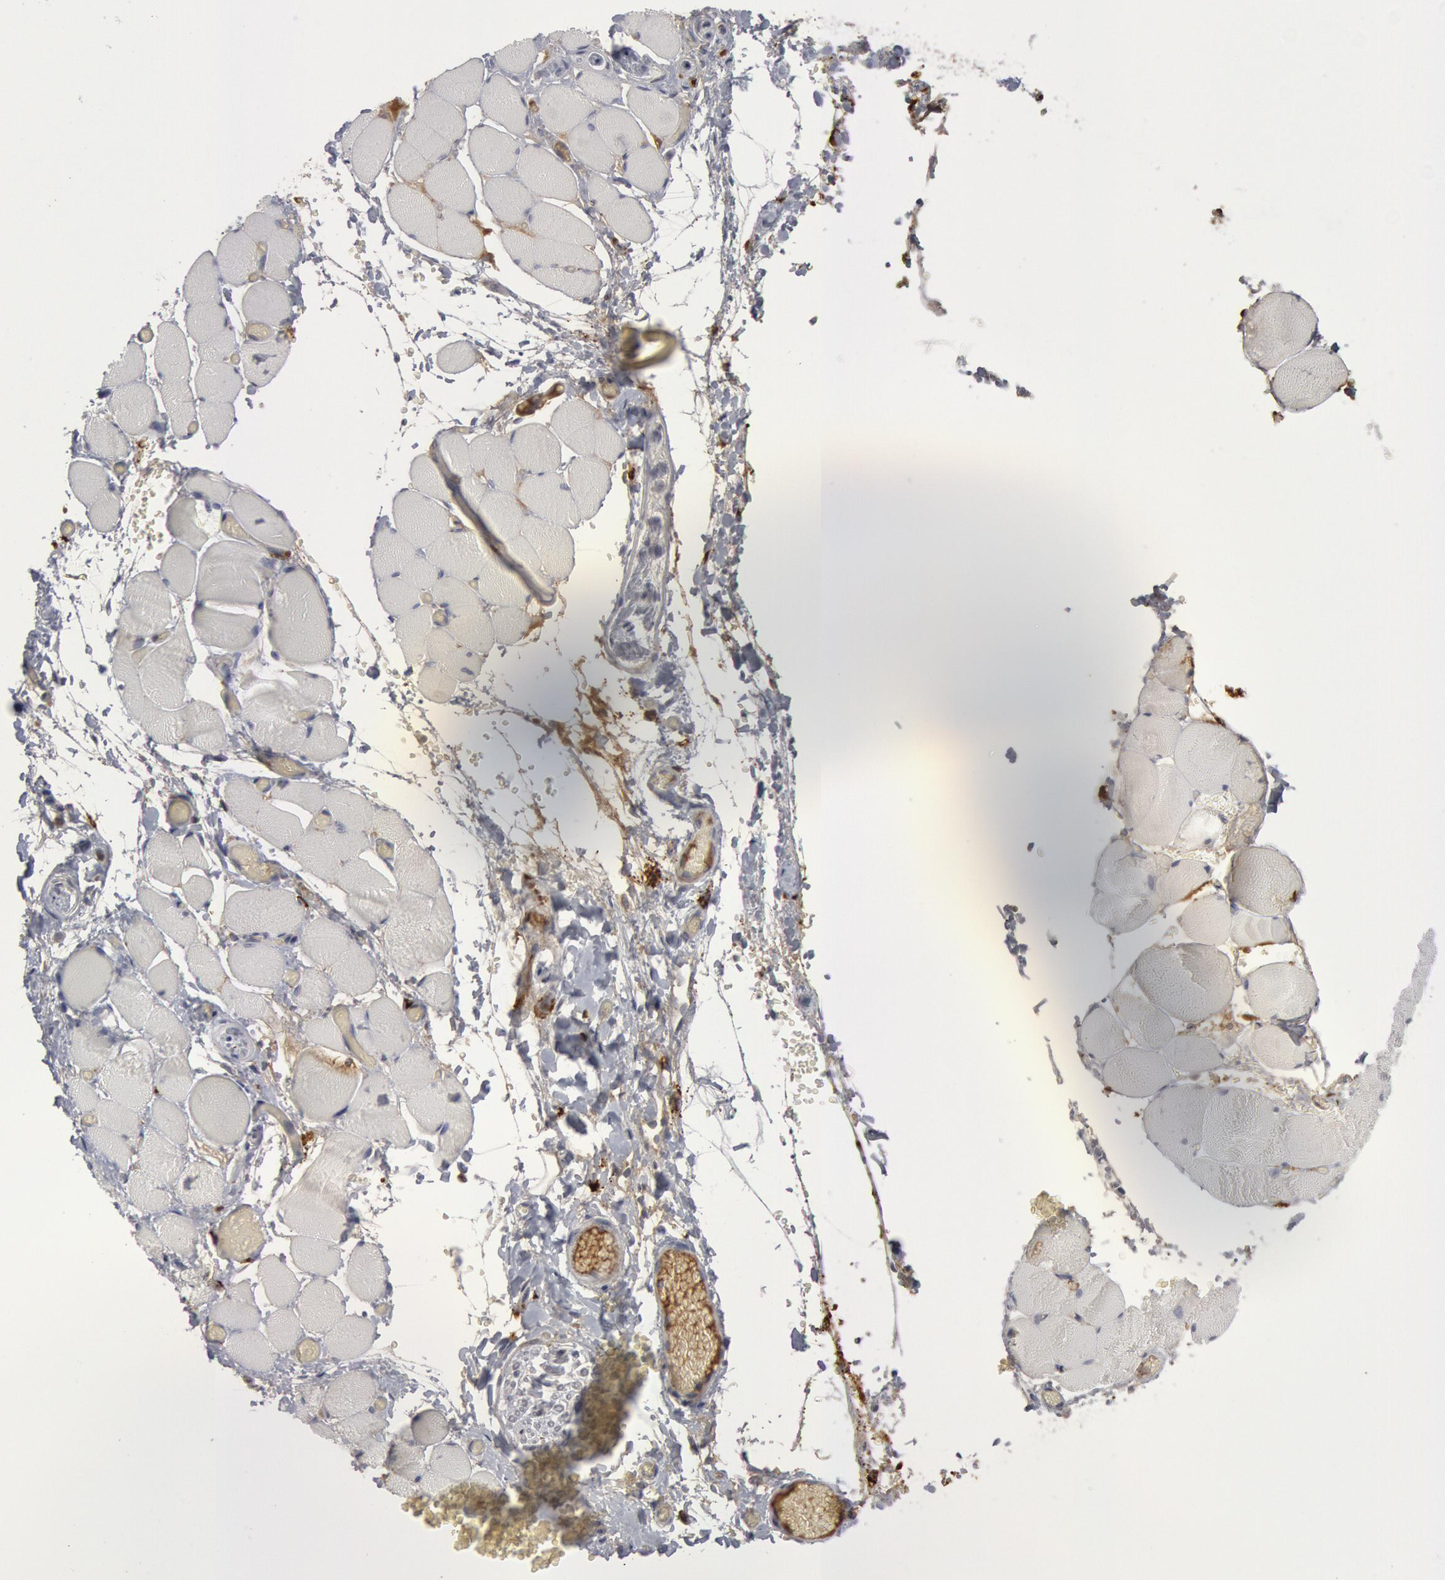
{"staining": {"intensity": "negative", "quantity": "none", "location": "none"}, "tissue": "skeletal muscle", "cell_type": "Myocytes", "image_type": "normal", "snomed": [{"axis": "morphology", "description": "Normal tissue, NOS"}, {"axis": "topography", "description": "Skeletal muscle"}, {"axis": "topography", "description": "Soft tissue"}], "caption": "An immunohistochemistry photomicrograph of unremarkable skeletal muscle is shown. There is no staining in myocytes of skeletal muscle. The staining is performed using DAB (3,3'-diaminobenzidine) brown chromogen with nuclei counter-stained in using hematoxylin.", "gene": "C1QC", "patient": {"sex": "female", "age": 58}}